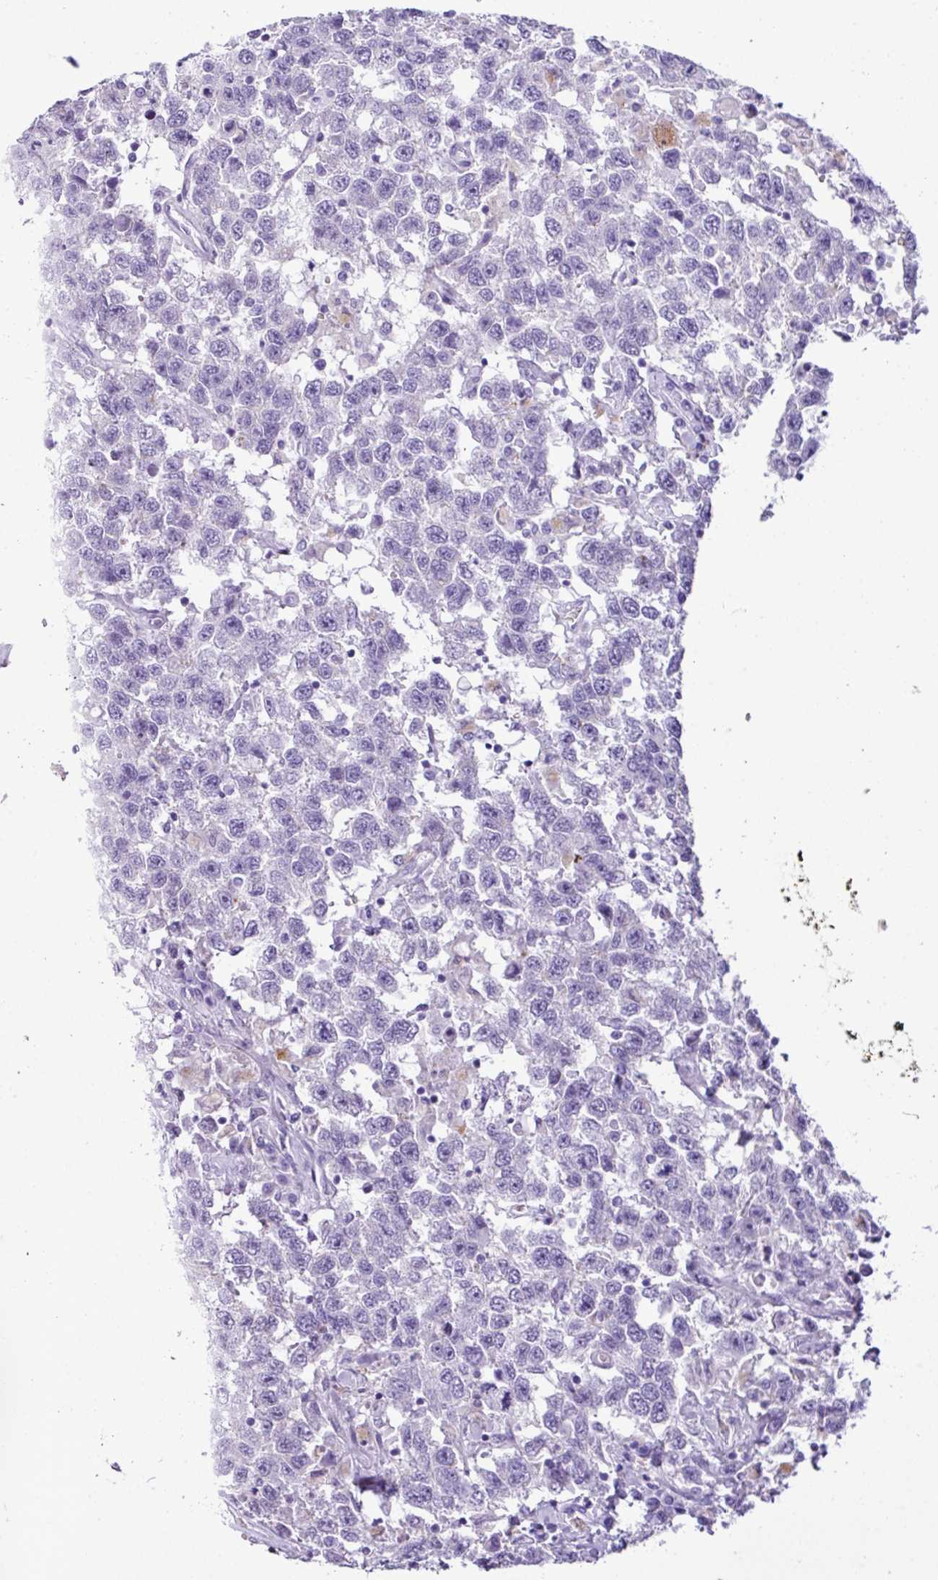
{"staining": {"intensity": "negative", "quantity": "none", "location": "none"}, "tissue": "testis cancer", "cell_type": "Tumor cells", "image_type": "cancer", "snomed": [{"axis": "morphology", "description": "Seminoma, NOS"}, {"axis": "topography", "description": "Testis"}], "caption": "The histopathology image exhibits no staining of tumor cells in testis cancer (seminoma).", "gene": "ZSCAN5A", "patient": {"sex": "male", "age": 41}}